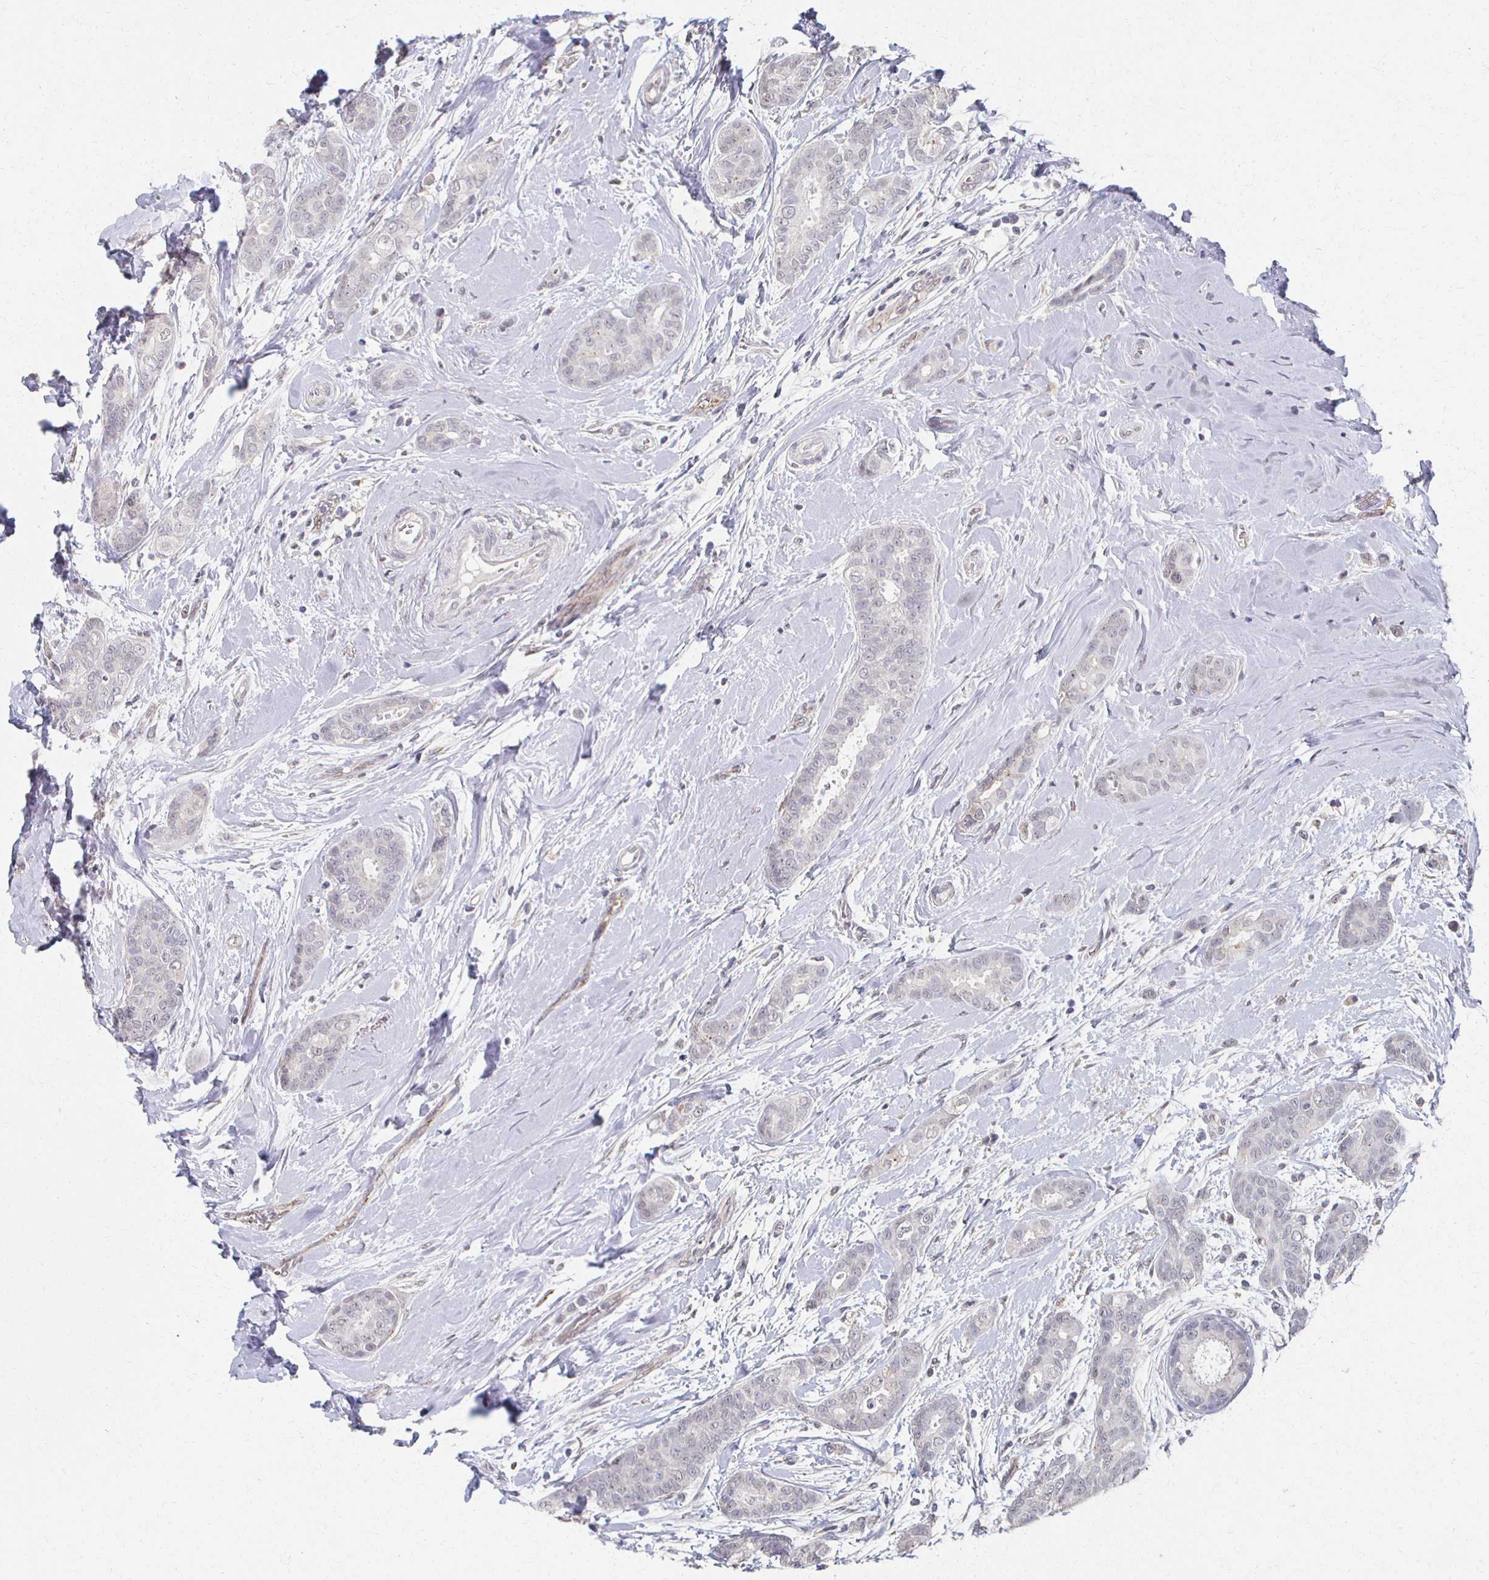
{"staining": {"intensity": "negative", "quantity": "none", "location": "none"}, "tissue": "breast cancer", "cell_type": "Tumor cells", "image_type": "cancer", "snomed": [{"axis": "morphology", "description": "Duct carcinoma"}, {"axis": "topography", "description": "Breast"}], "caption": "The histopathology image shows no staining of tumor cells in breast invasive ductal carcinoma.", "gene": "DAB1", "patient": {"sex": "female", "age": 45}}